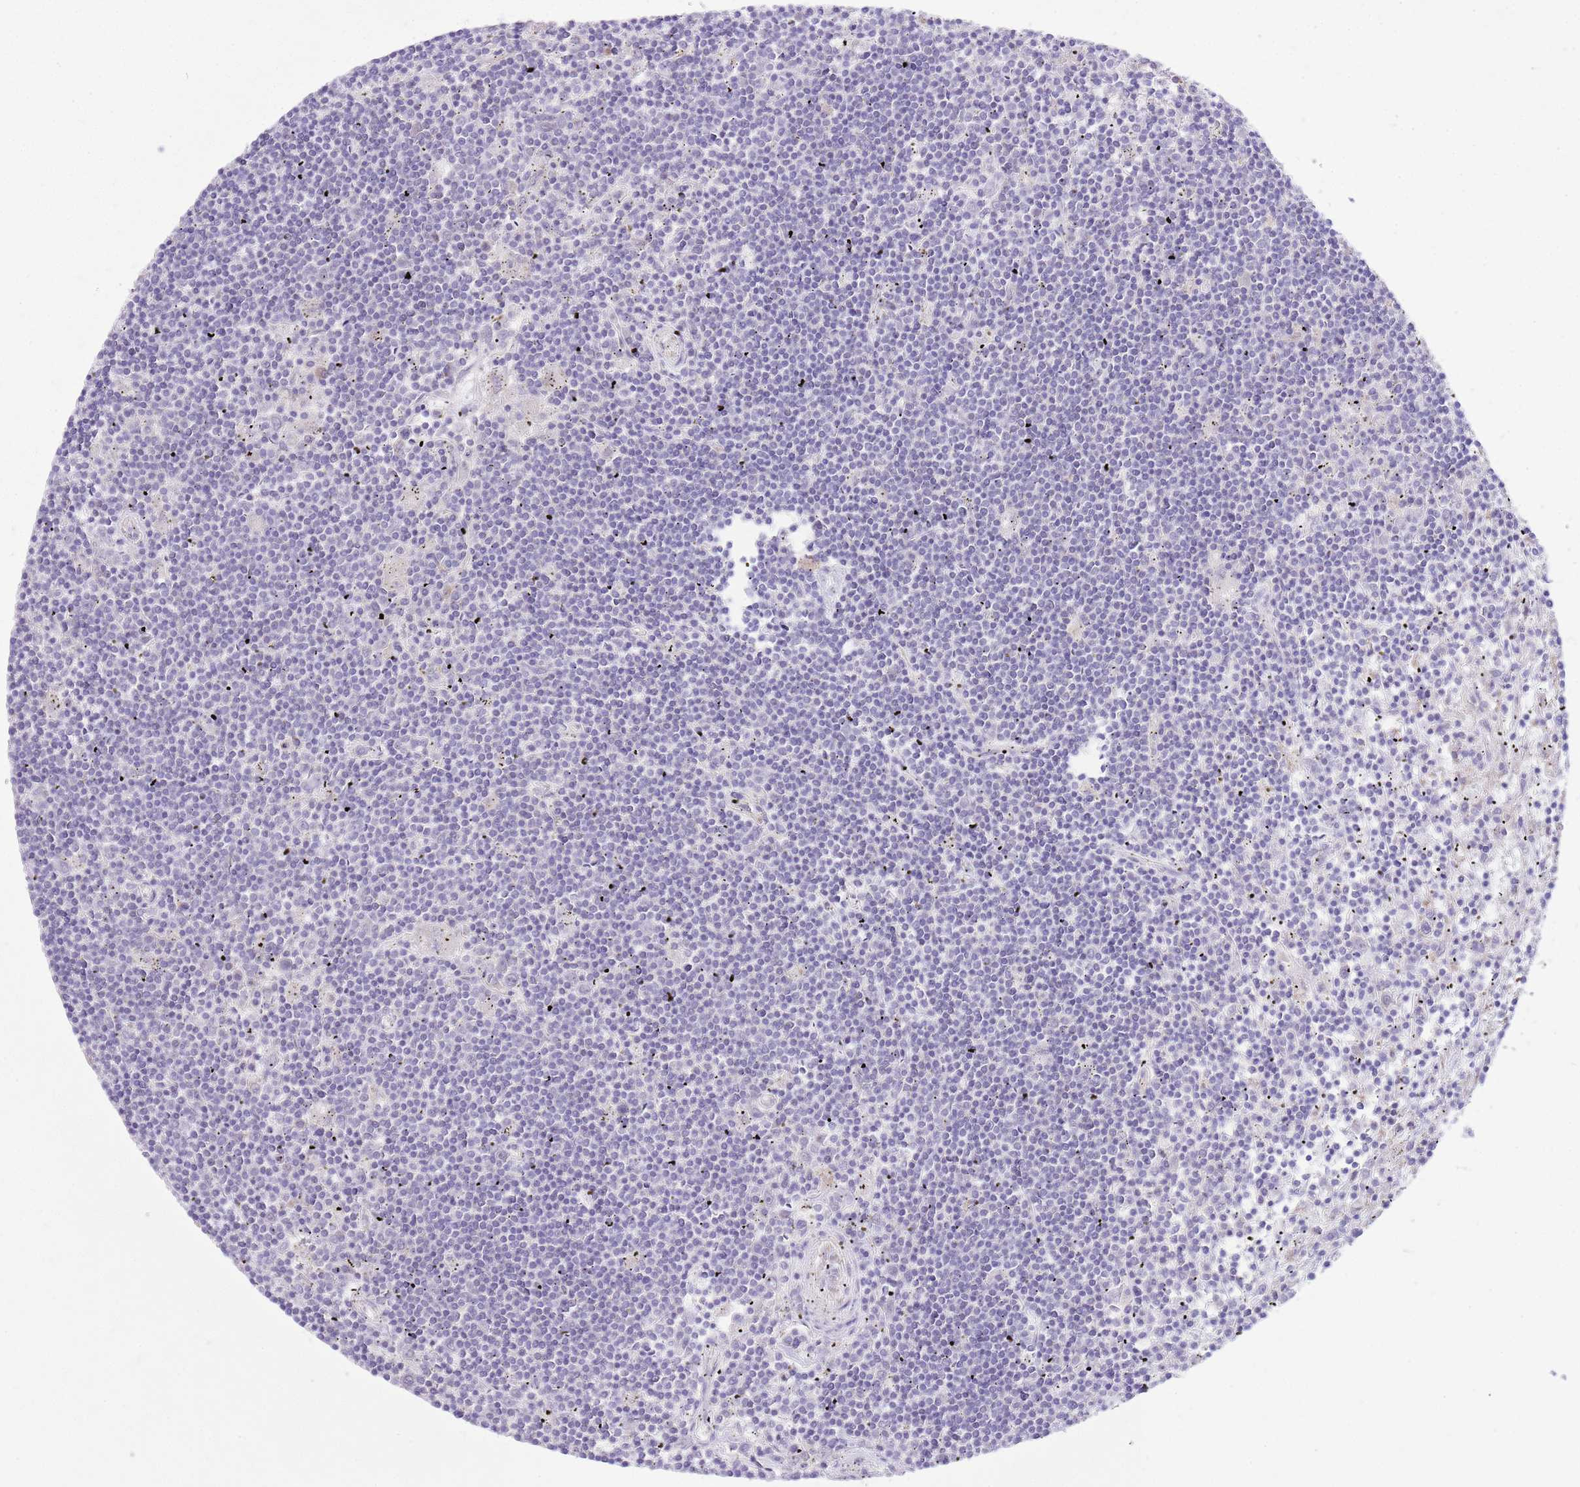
{"staining": {"intensity": "negative", "quantity": "none", "location": "none"}, "tissue": "lymphoma", "cell_type": "Tumor cells", "image_type": "cancer", "snomed": [{"axis": "morphology", "description": "Malignant lymphoma, non-Hodgkin's type, Low grade"}, {"axis": "topography", "description": "Spleen"}], "caption": "High magnification brightfield microscopy of malignant lymphoma, non-Hodgkin's type (low-grade) stained with DAB (brown) and counterstained with hematoxylin (blue): tumor cells show no significant expression.", "gene": "OAZ2", "patient": {"sex": "male", "age": 76}}